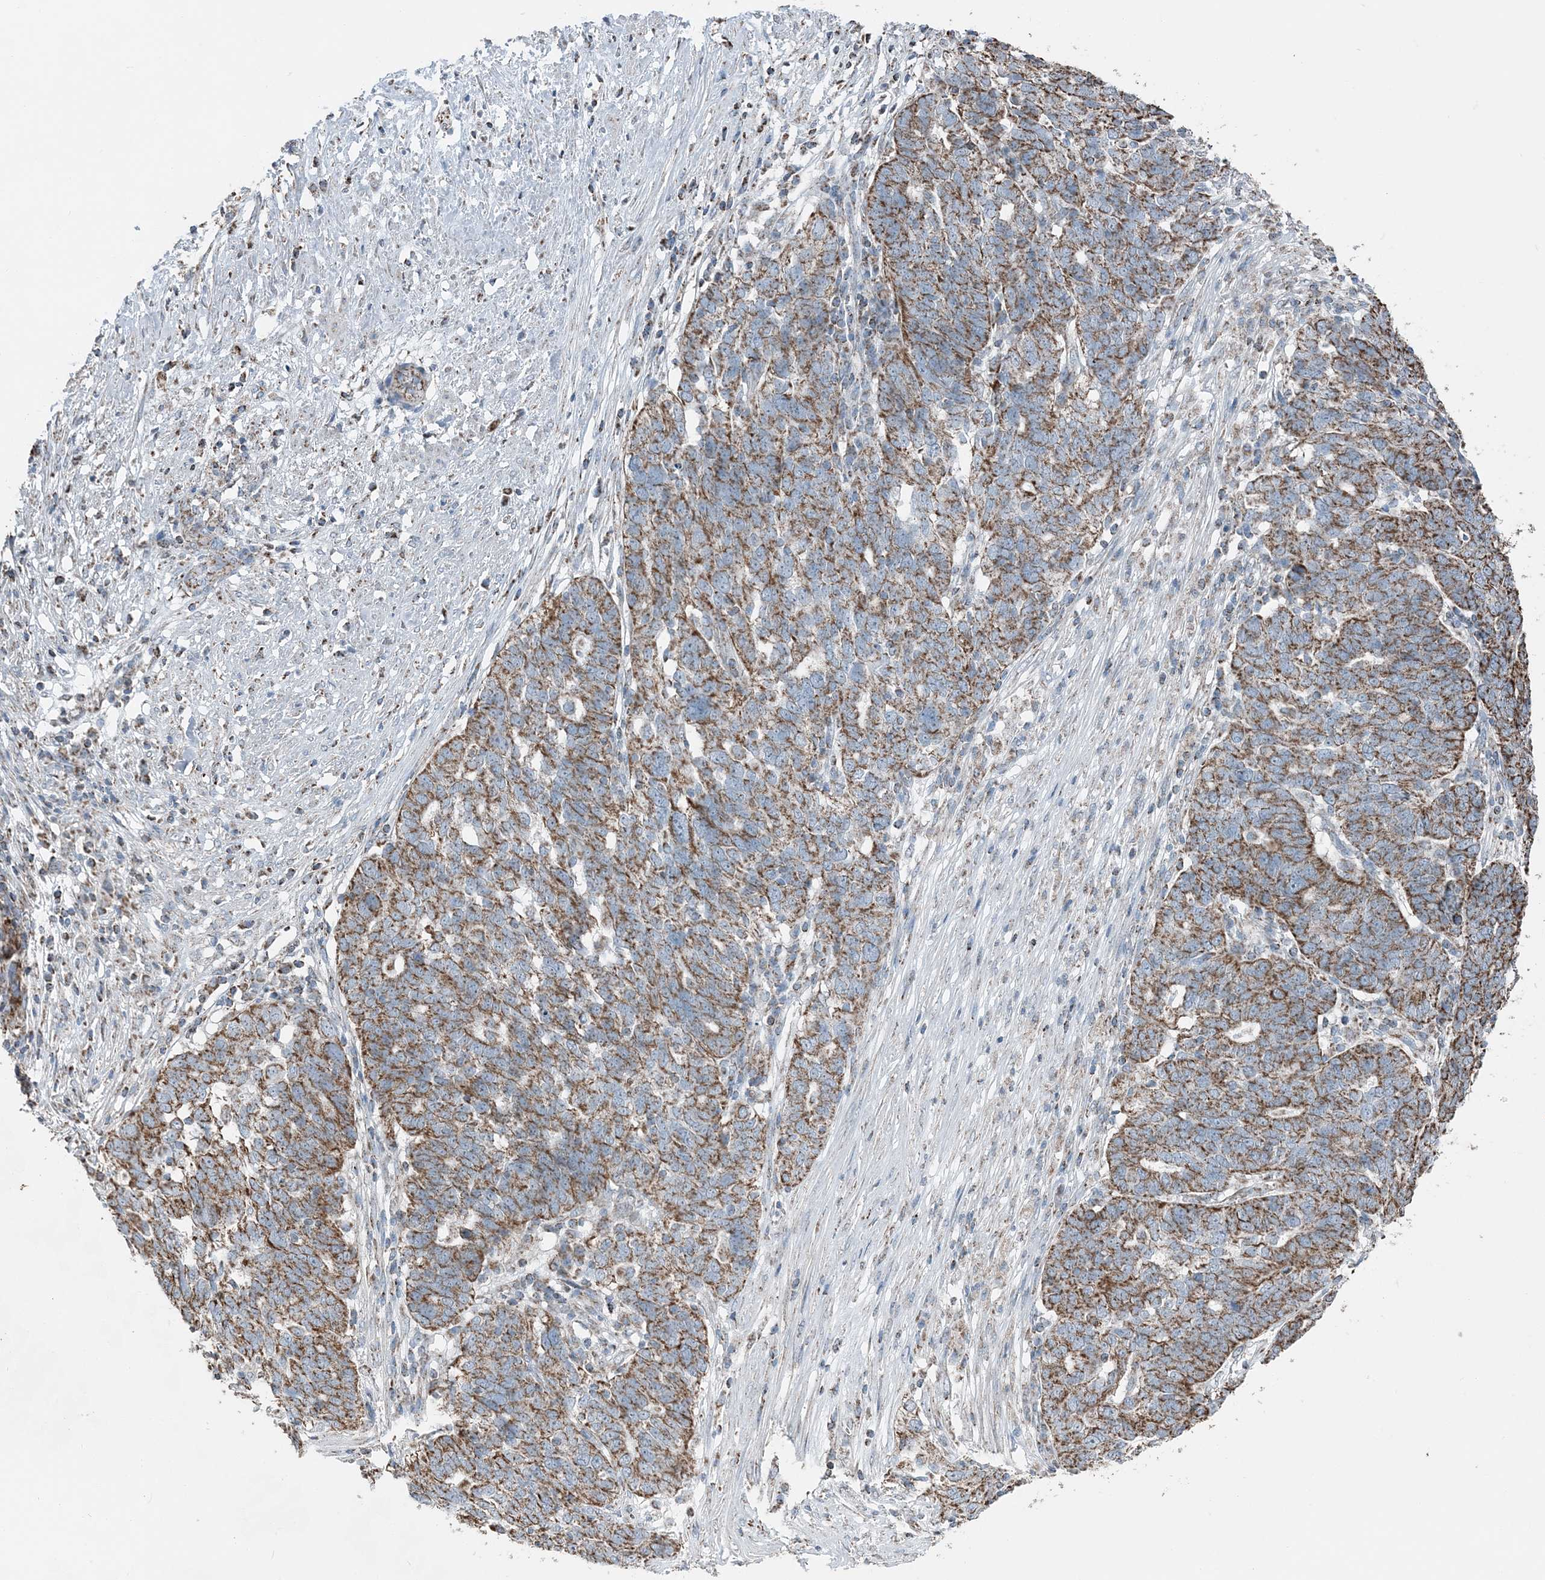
{"staining": {"intensity": "moderate", "quantity": ">75%", "location": "cytoplasmic/membranous"}, "tissue": "ovarian cancer", "cell_type": "Tumor cells", "image_type": "cancer", "snomed": [{"axis": "morphology", "description": "Cystadenocarcinoma, serous, NOS"}, {"axis": "topography", "description": "Ovary"}], "caption": "Moderate cytoplasmic/membranous expression is appreciated in about >75% of tumor cells in ovarian cancer.", "gene": "SUCLG1", "patient": {"sex": "female", "age": 59}}